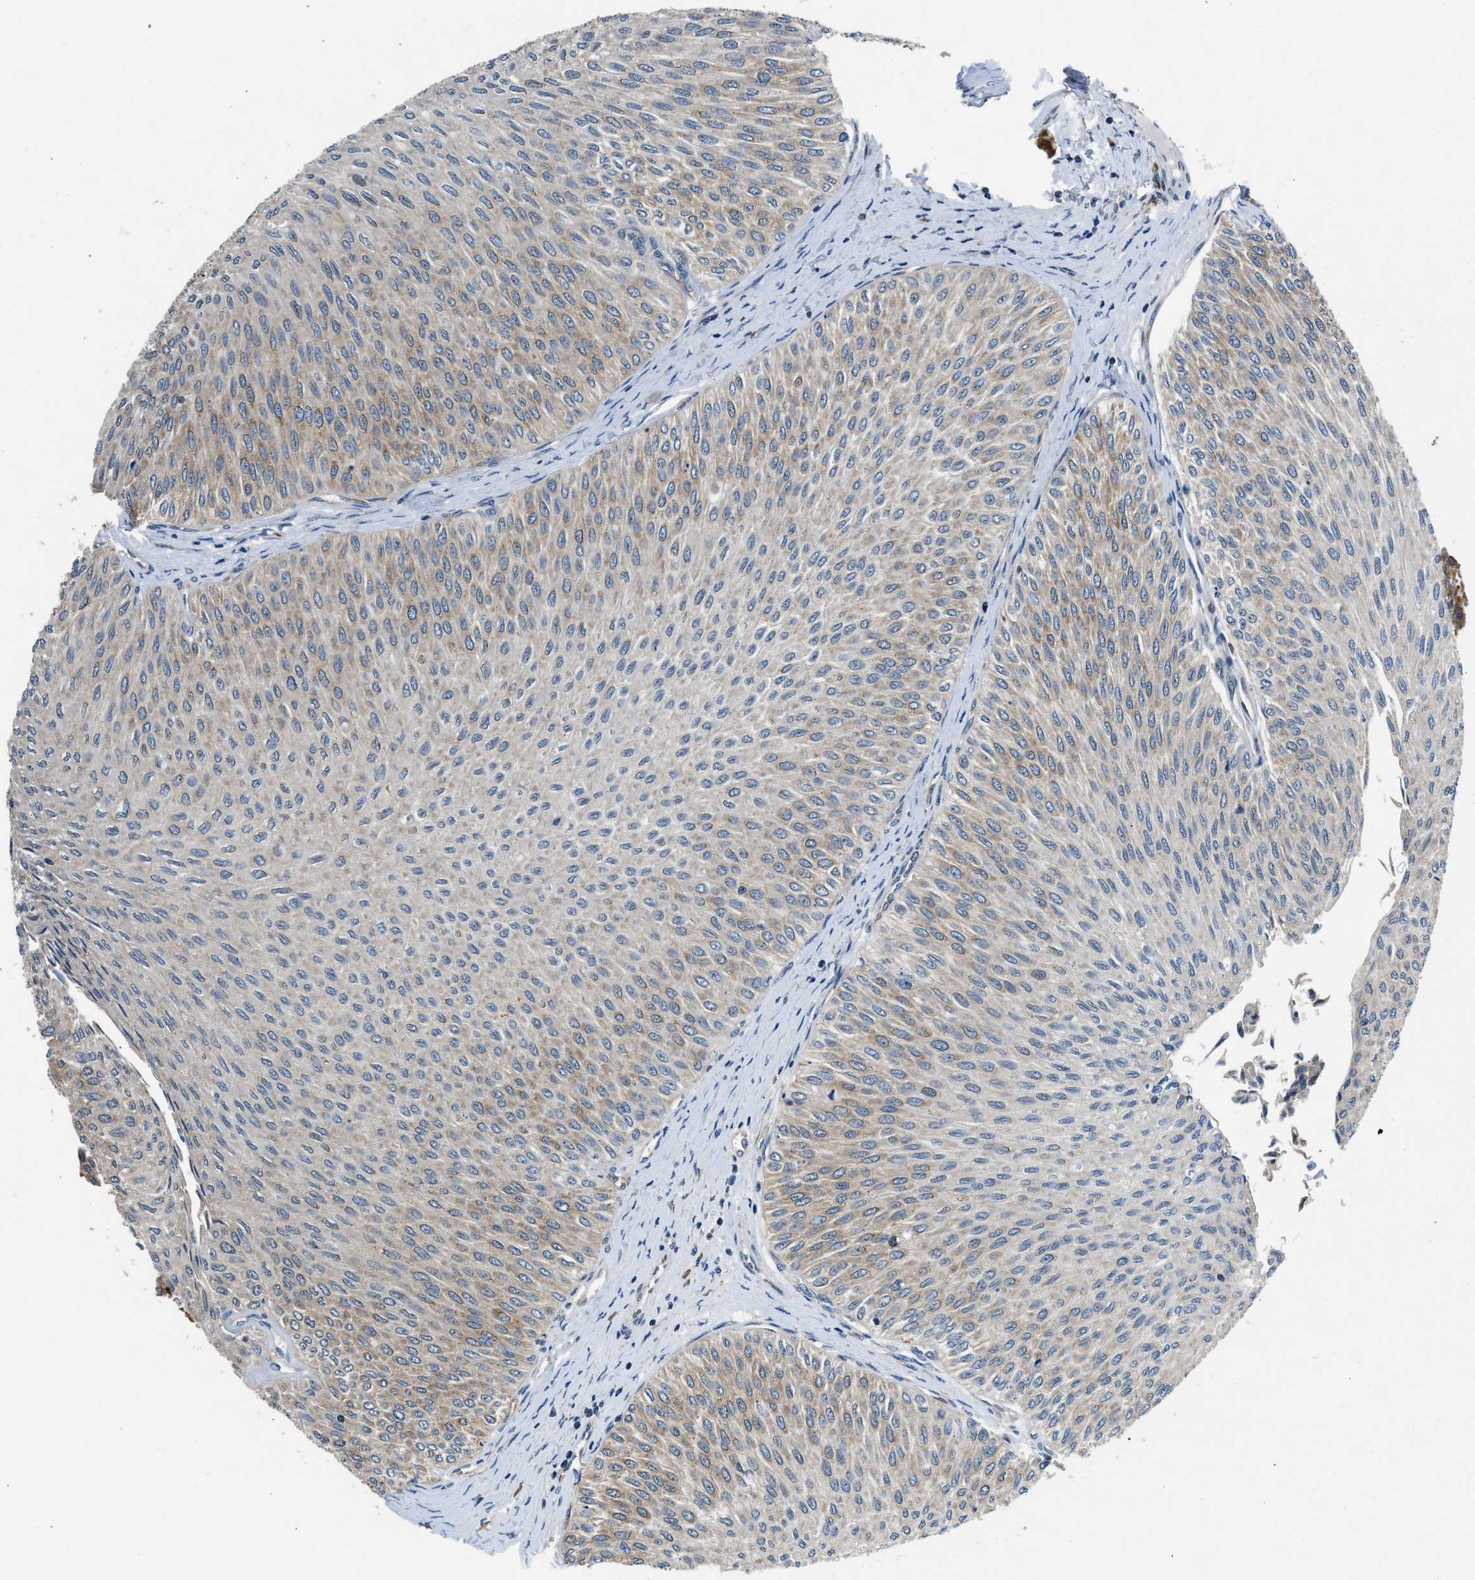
{"staining": {"intensity": "weak", "quantity": "25%-75%", "location": "cytoplasmic/membranous"}, "tissue": "urothelial cancer", "cell_type": "Tumor cells", "image_type": "cancer", "snomed": [{"axis": "morphology", "description": "Urothelial carcinoma, Low grade"}, {"axis": "topography", "description": "Urinary bladder"}], "caption": "Protein staining of urothelial cancer tissue shows weak cytoplasmic/membranous expression in about 25%-75% of tumor cells.", "gene": "PA2G4", "patient": {"sex": "male", "age": 78}}